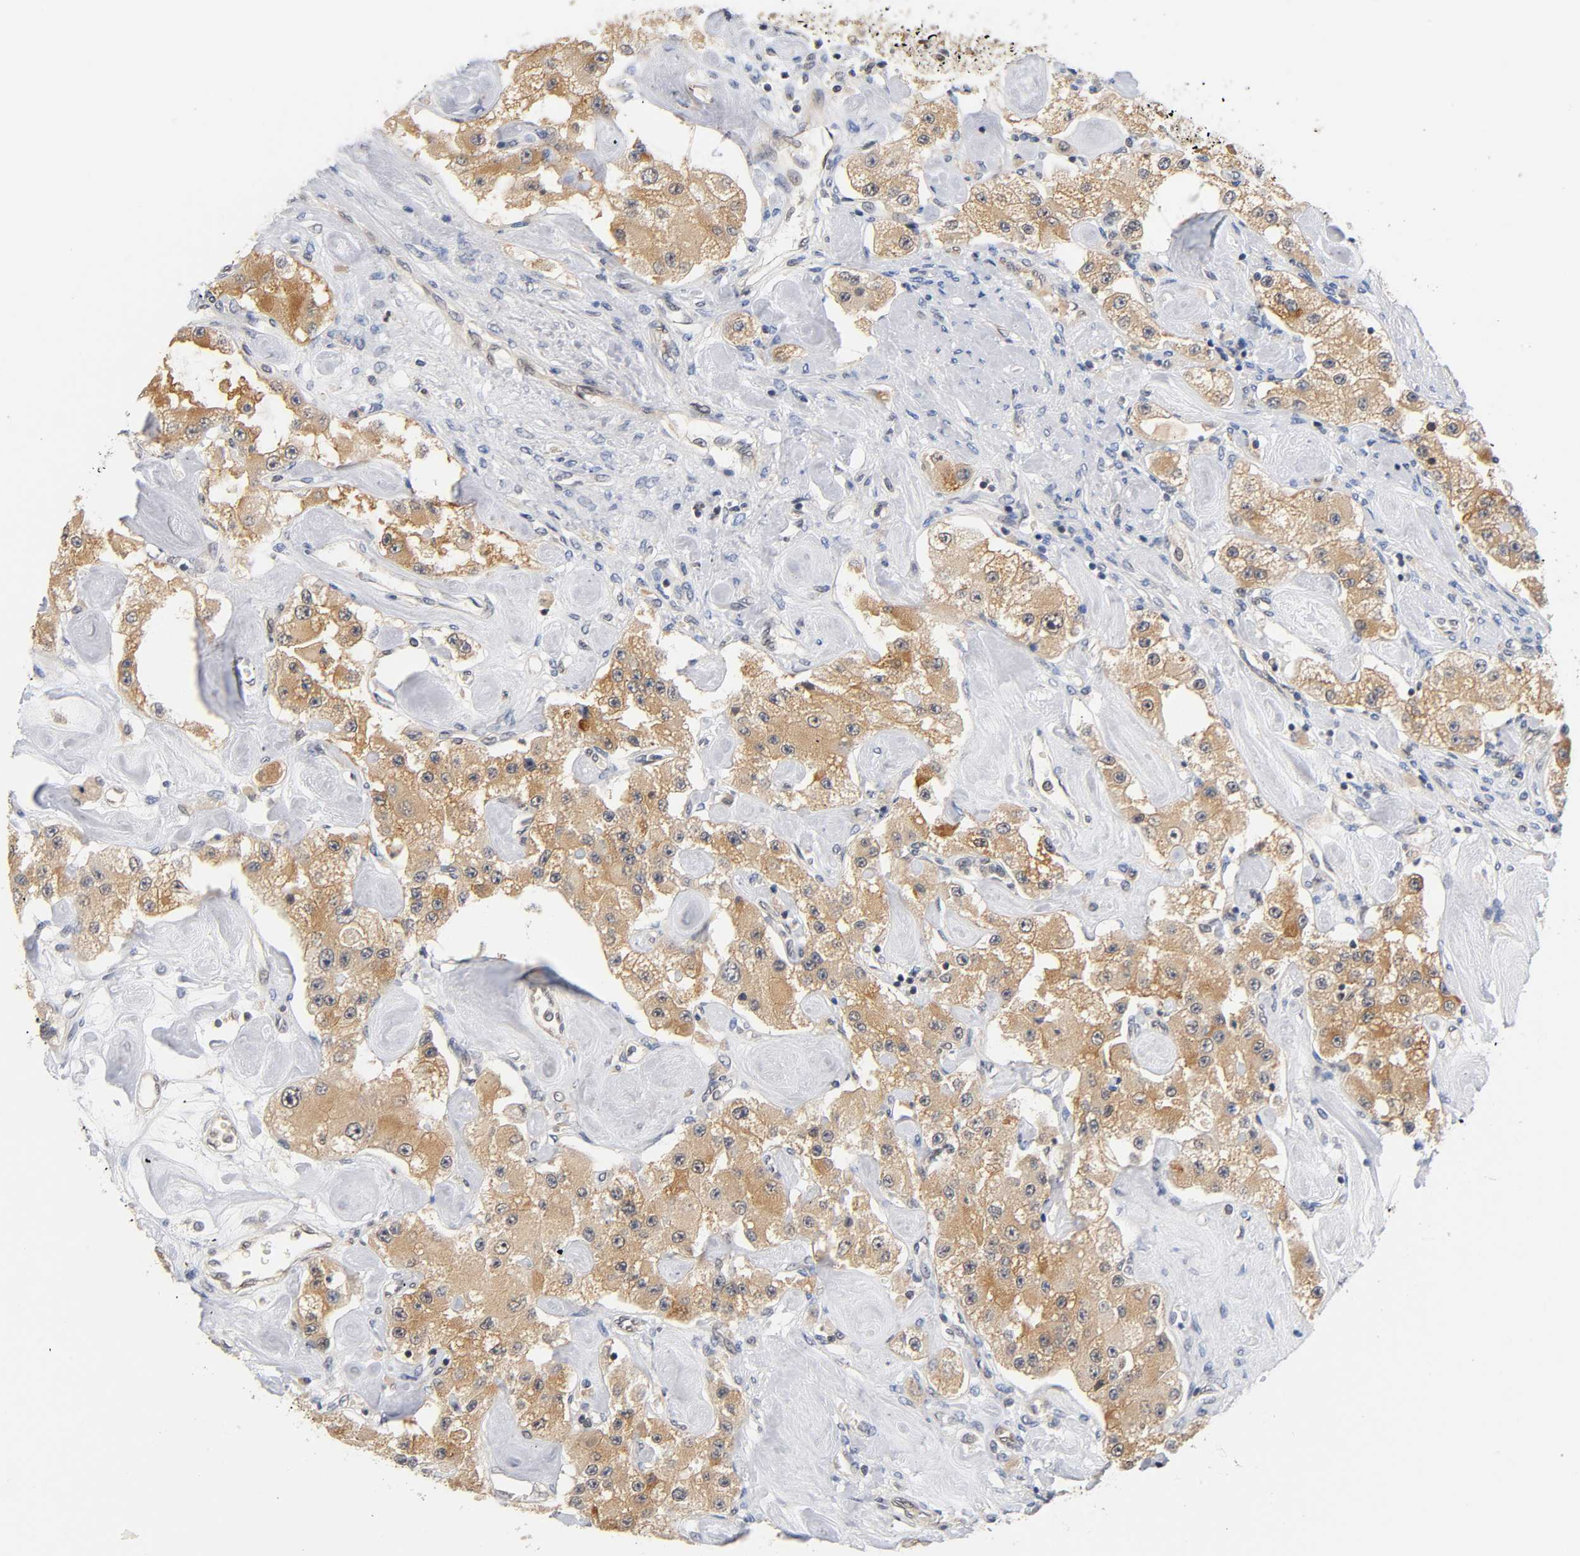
{"staining": {"intensity": "moderate", "quantity": ">75%", "location": "cytoplasmic/membranous"}, "tissue": "carcinoid", "cell_type": "Tumor cells", "image_type": "cancer", "snomed": [{"axis": "morphology", "description": "Carcinoid, malignant, NOS"}, {"axis": "topography", "description": "Pancreas"}], "caption": "IHC staining of carcinoid, which displays medium levels of moderate cytoplasmic/membranous expression in approximately >75% of tumor cells indicating moderate cytoplasmic/membranous protein positivity. The staining was performed using DAB (3,3'-diaminobenzidine) (brown) for protein detection and nuclei were counterstained in hematoxylin (blue).", "gene": "PRKAB1", "patient": {"sex": "male", "age": 41}}